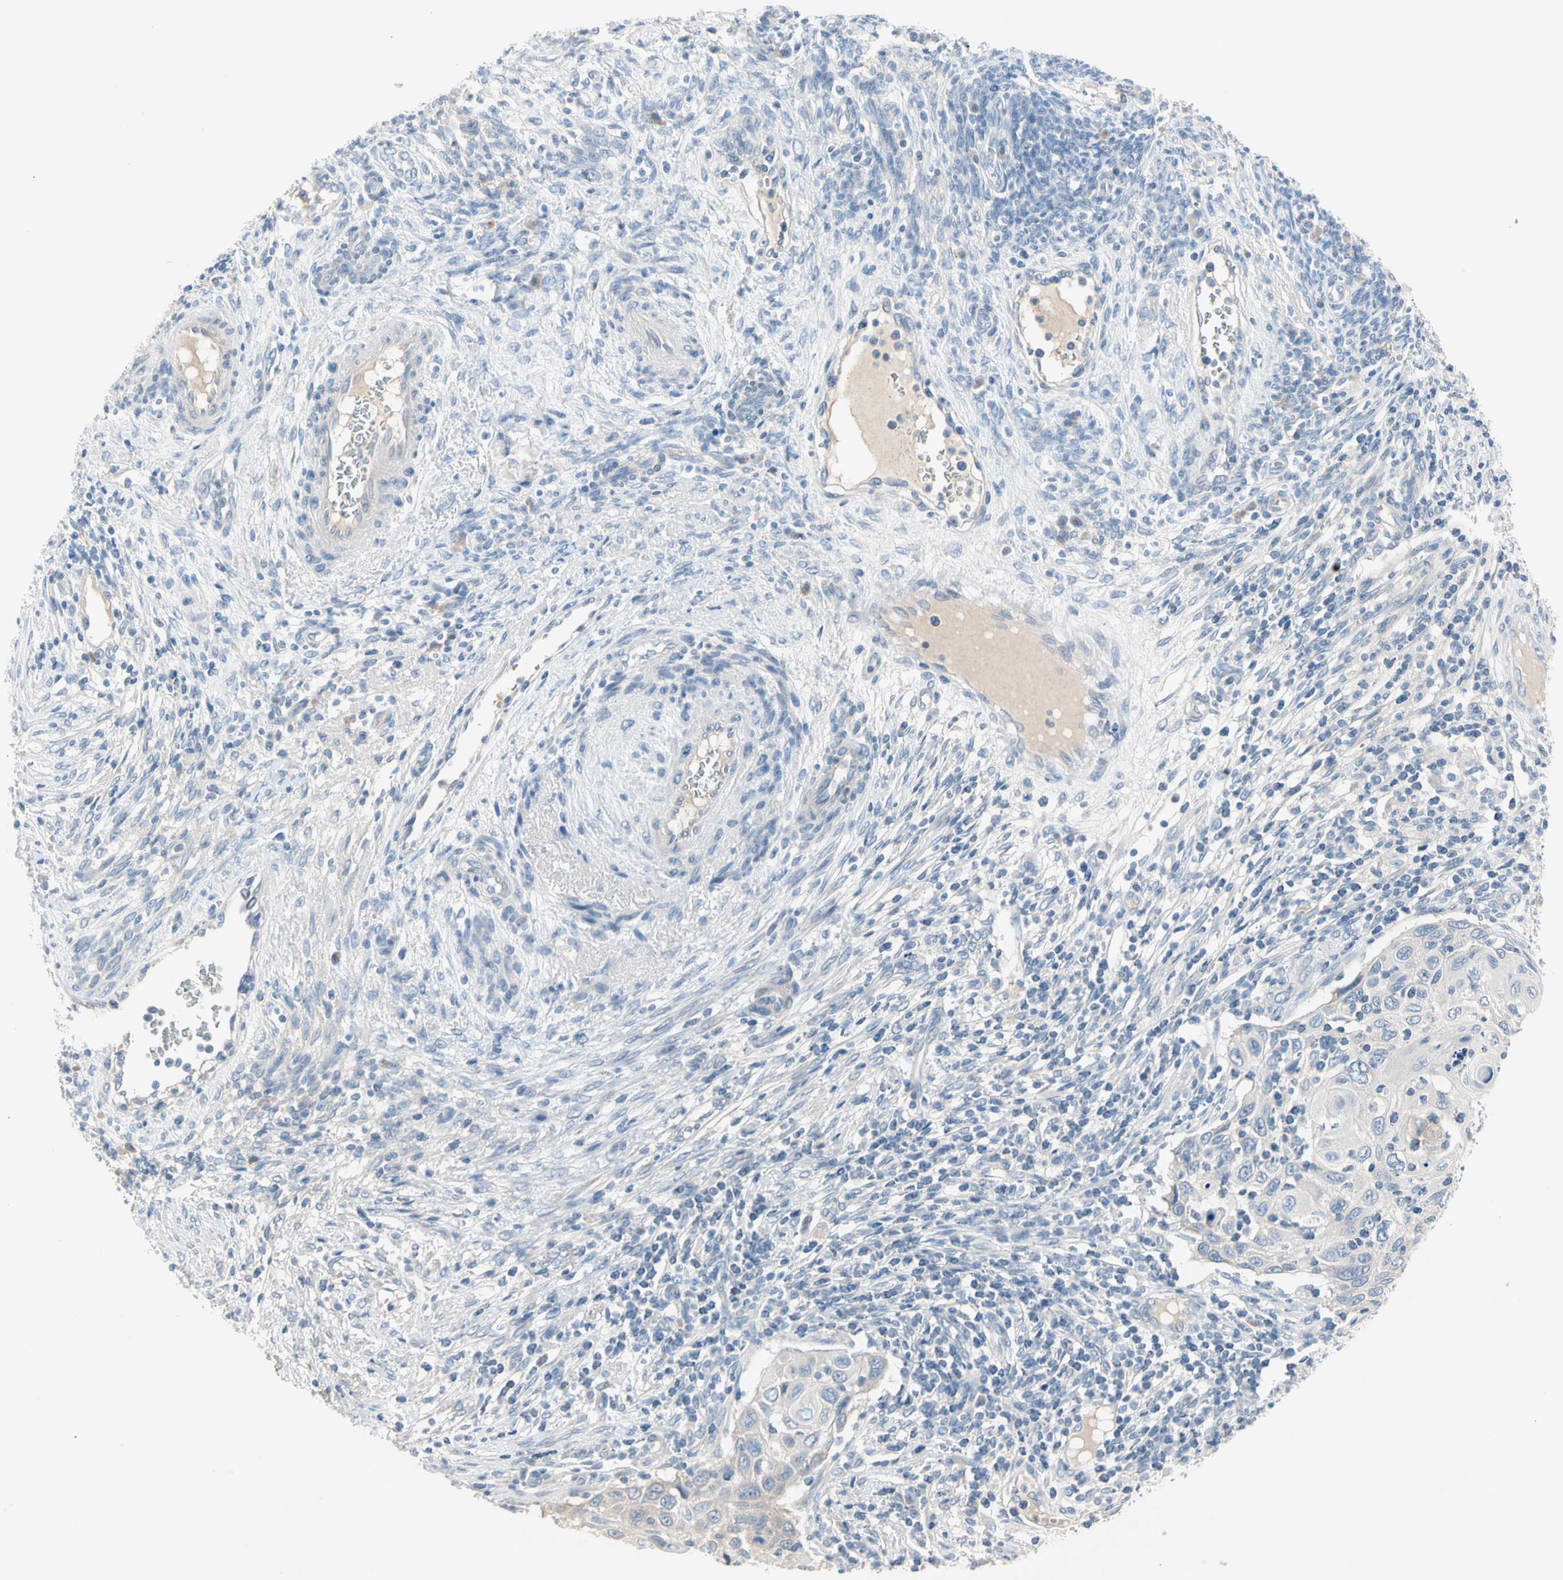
{"staining": {"intensity": "negative", "quantity": "none", "location": "none"}, "tissue": "cervical cancer", "cell_type": "Tumor cells", "image_type": "cancer", "snomed": [{"axis": "morphology", "description": "Squamous cell carcinoma, NOS"}, {"axis": "topography", "description": "Cervix"}], "caption": "DAB immunohistochemical staining of cervical squamous cell carcinoma exhibits no significant positivity in tumor cells. (DAB (3,3'-diaminobenzidine) immunohistochemistry, high magnification).", "gene": "MARK1", "patient": {"sex": "female", "age": 70}}